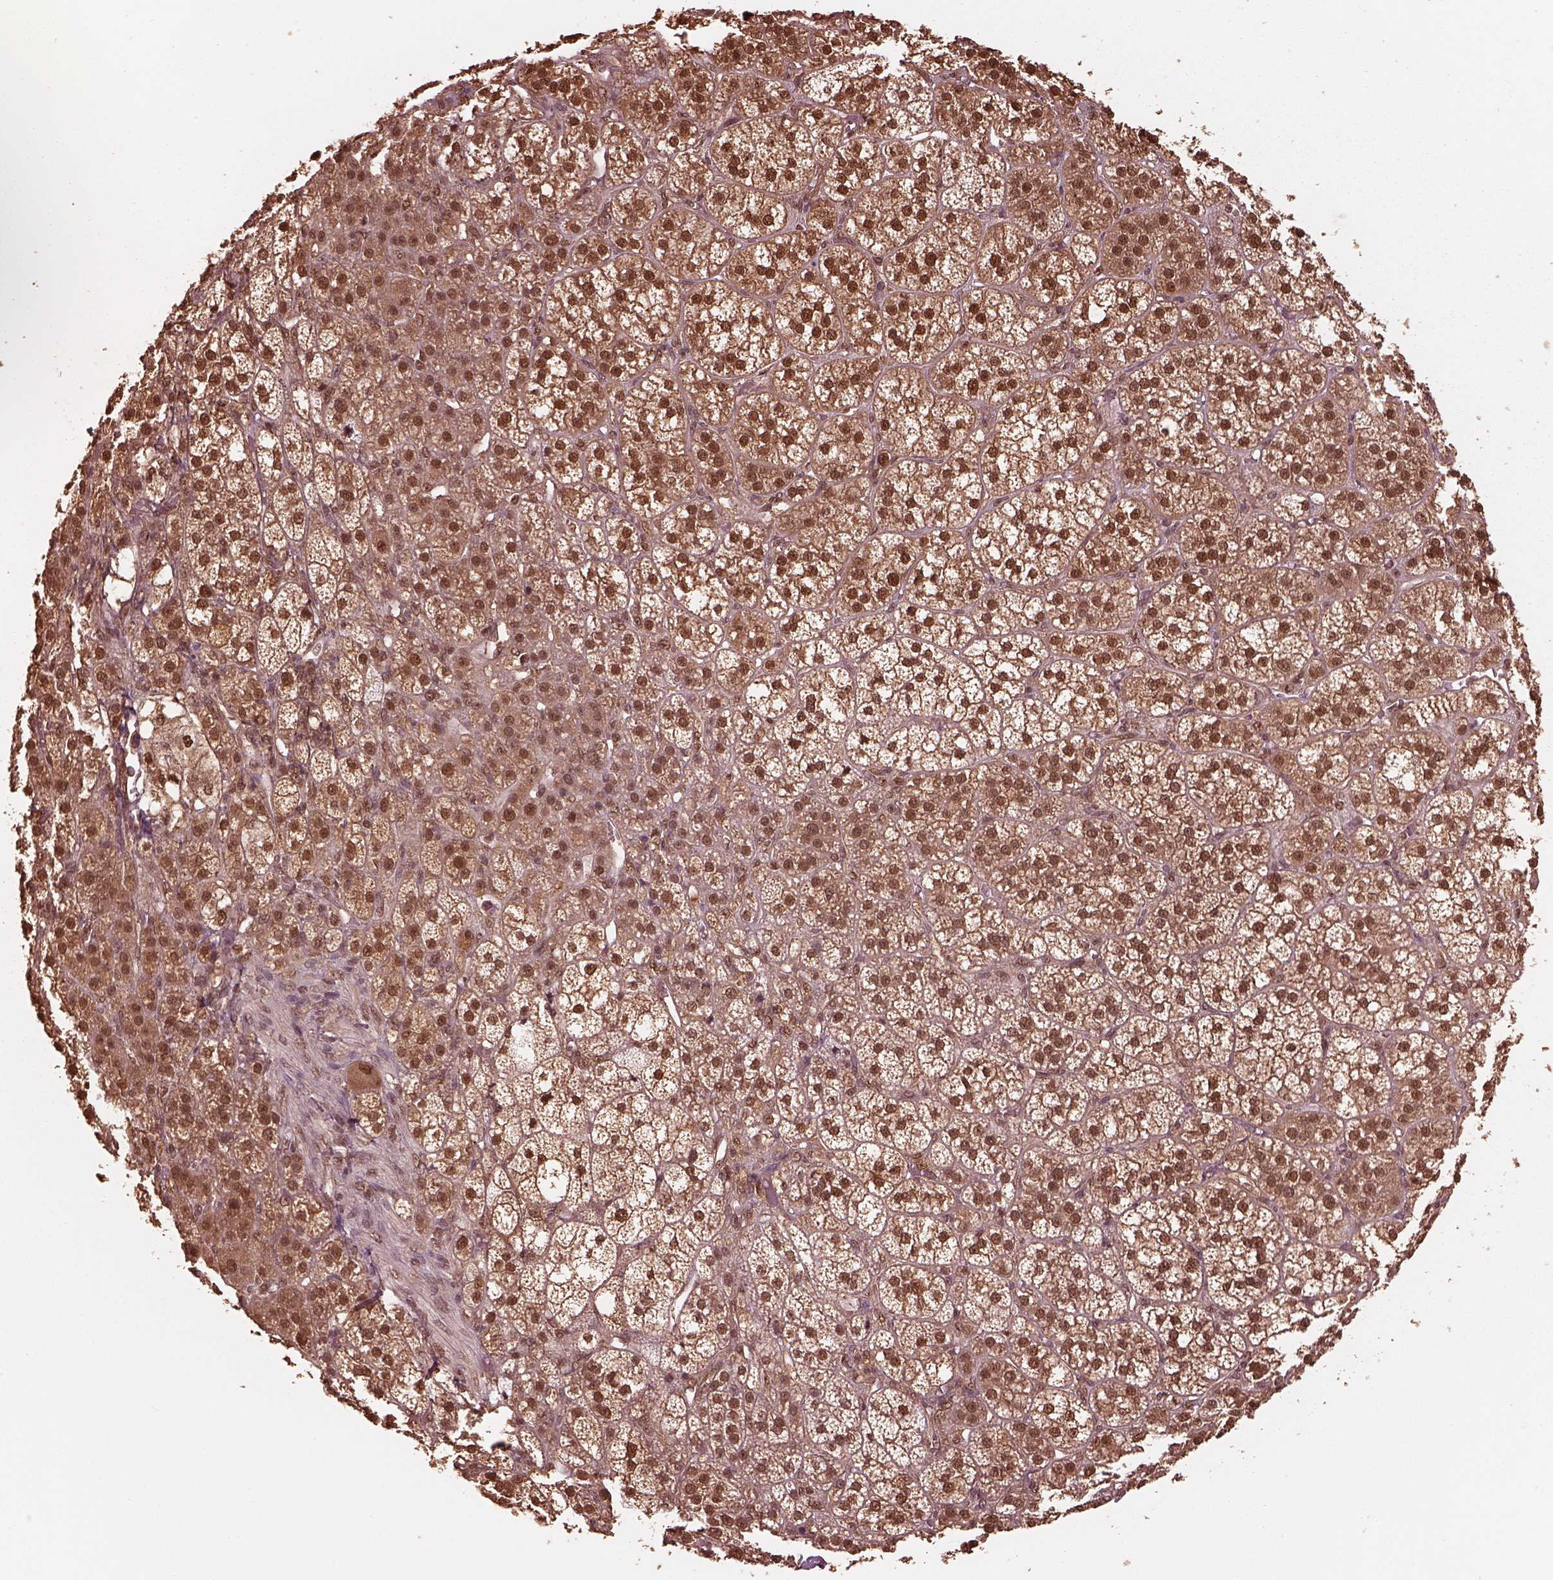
{"staining": {"intensity": "strong", "quantity": ">75%", "location": "cytoplasmic/membranous,nuclear"}, "tissue": "adrenal gland", "cell_type": "Glandular cells", "image_type": "normal", "snomed": [{"axis": "morphology", "description": "Normal tissue, NOS"}, {"axis": "topography", "description": "Adrenal gland"}], "caption": "A high-resolution micrograph shows immunohistochemistry staining of normal adrenal gland, which shows strong cytoplasmic/membranous,nuclear positivity in about >75% of glandular cells.", "gene": "PSMC5", "patient": {"sex": "female", "age": 60}}